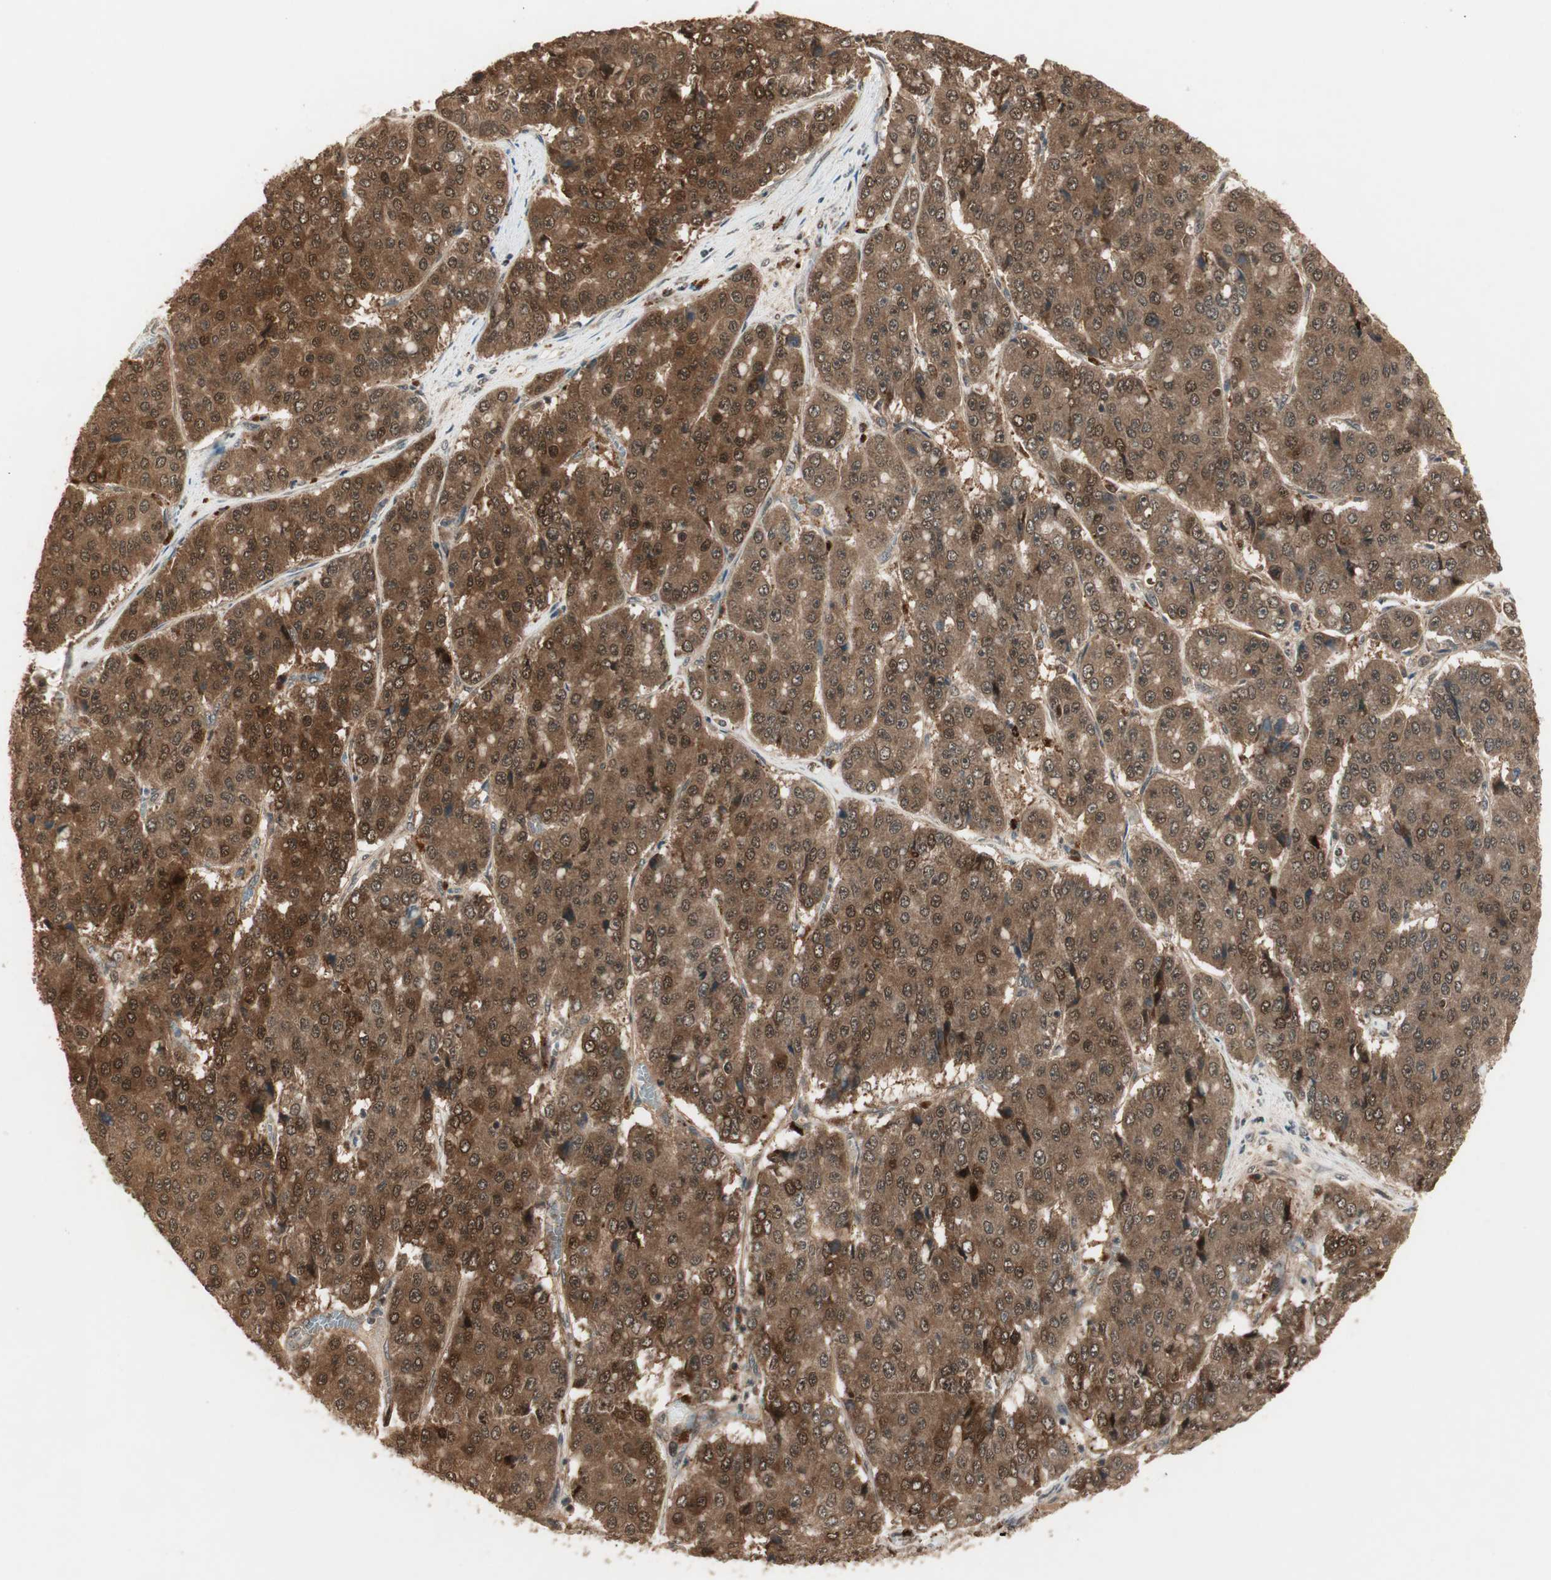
{"staining": {"intensity": "strong", "quantity": ">75%", "location": "cytoplasmic/membranous,nuclear"}, "tissue": "pancreatic cancer", "cell_type": "Tumor cells", "image_type": "cancer", "snomed": [{"axis": "morphology", "description": "Adenocarcinoma, NOS"}, {"axis": "topography", "description": "Pancreas"}], "caption": "Strong cytoplasmic/membranous and nuclear expression for a protein is present in approximately >75% of tumor cells of pancreatic cancer (adenocarcinoma) using immunohistochemistry.", "gene": "ZSCAN31", "patient": {"sex": "male", "age": 50}}